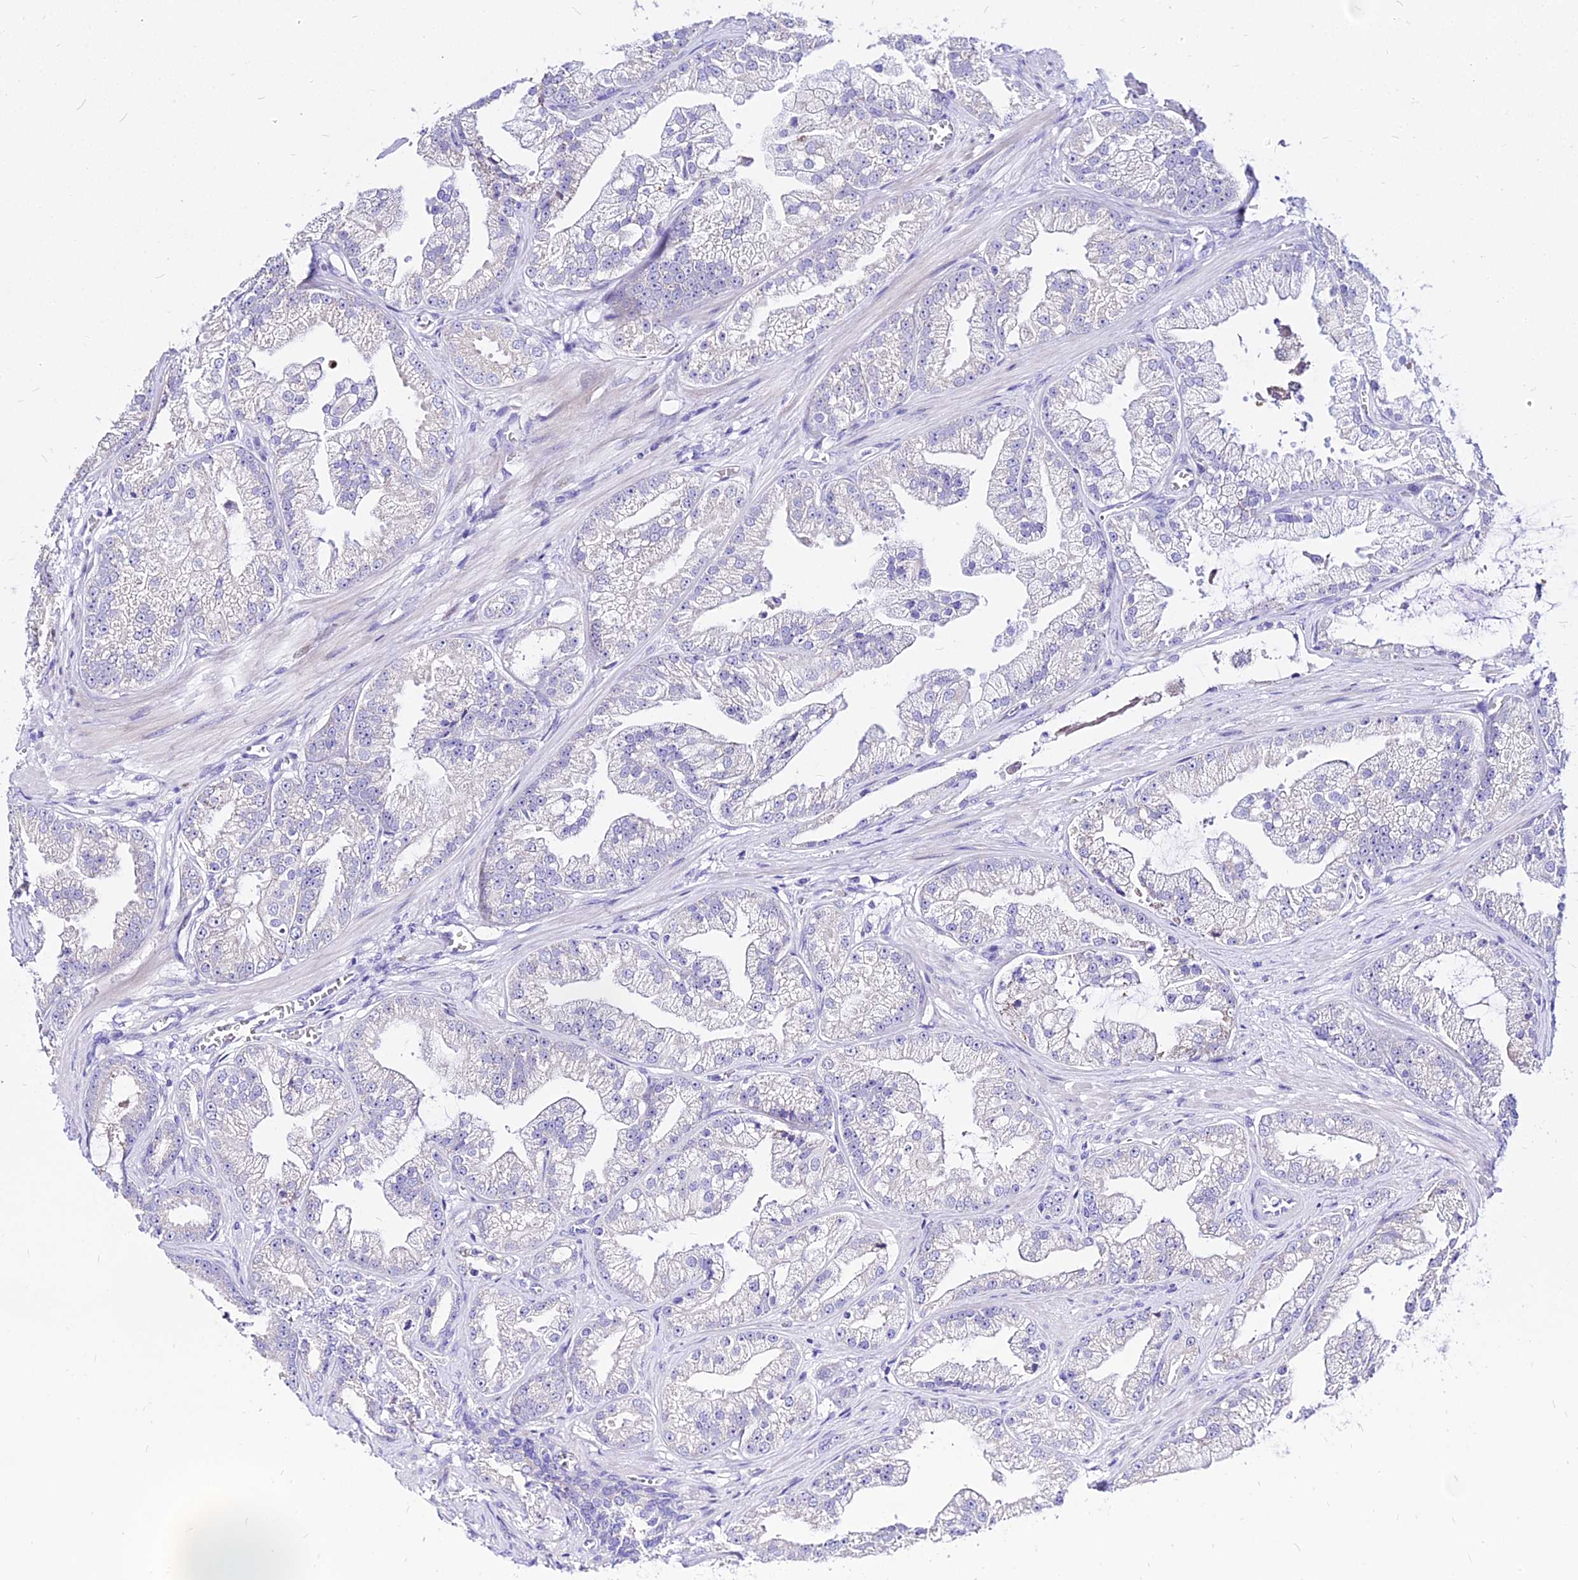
{"staining": {"intensity": "negative", "quantity": "none", "location": "none"}, "tissue": "prostate cancer", "cell_type": "Tumor cells", "image_type": "cancer", "snomed": [{"axis": "morphology", "description": "Adenocarcinoma, Low grade"}, {"axis": "topography", "description": "Prostate"}], "caption": "Human prostate cancer (adenocarcinoma (low-grade)) stained for a protein using IHC demonstrates no staining in tumor cells.", "gene": "CARD18", "patient": {"sex": "male", "age": 57}}